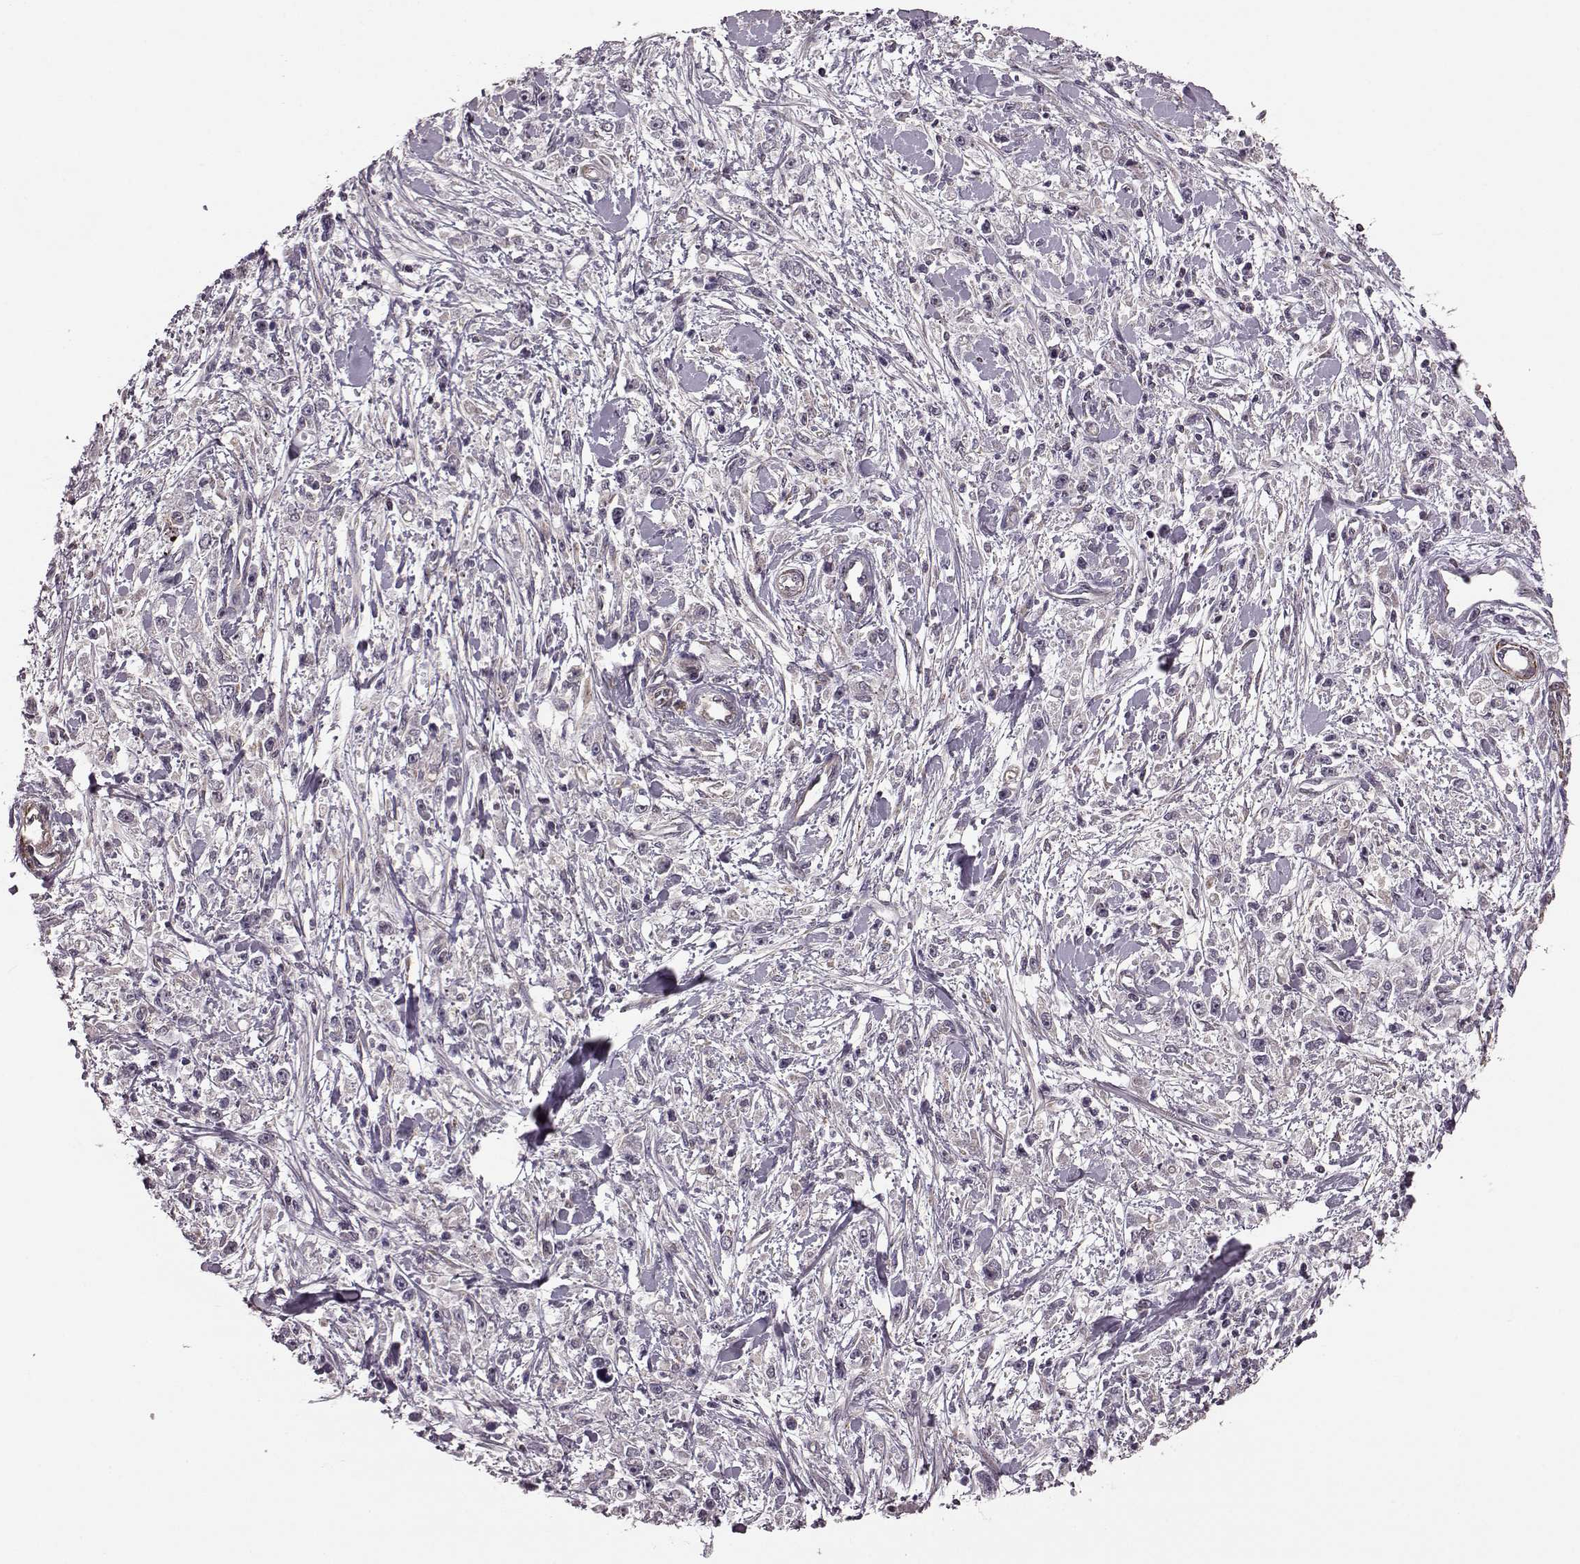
{"staining": {"intensity": "negative", "quantity": "none", "location": "none"}, "tissue": "stomach cancer", "cell_type": "Tumor cells", "image_type": "cancer", "snomed": [{"axis": "morphology", "description": "Adenocarcinoma, NOS"}, {"axis": "topography", "description": "Stomach"}], "caption": "Tumor cells show no significant staining in stomach cancer (adenocarcinoma).", "gene": "FNIP2", "patient": {"sex": "female", "age": 59}}